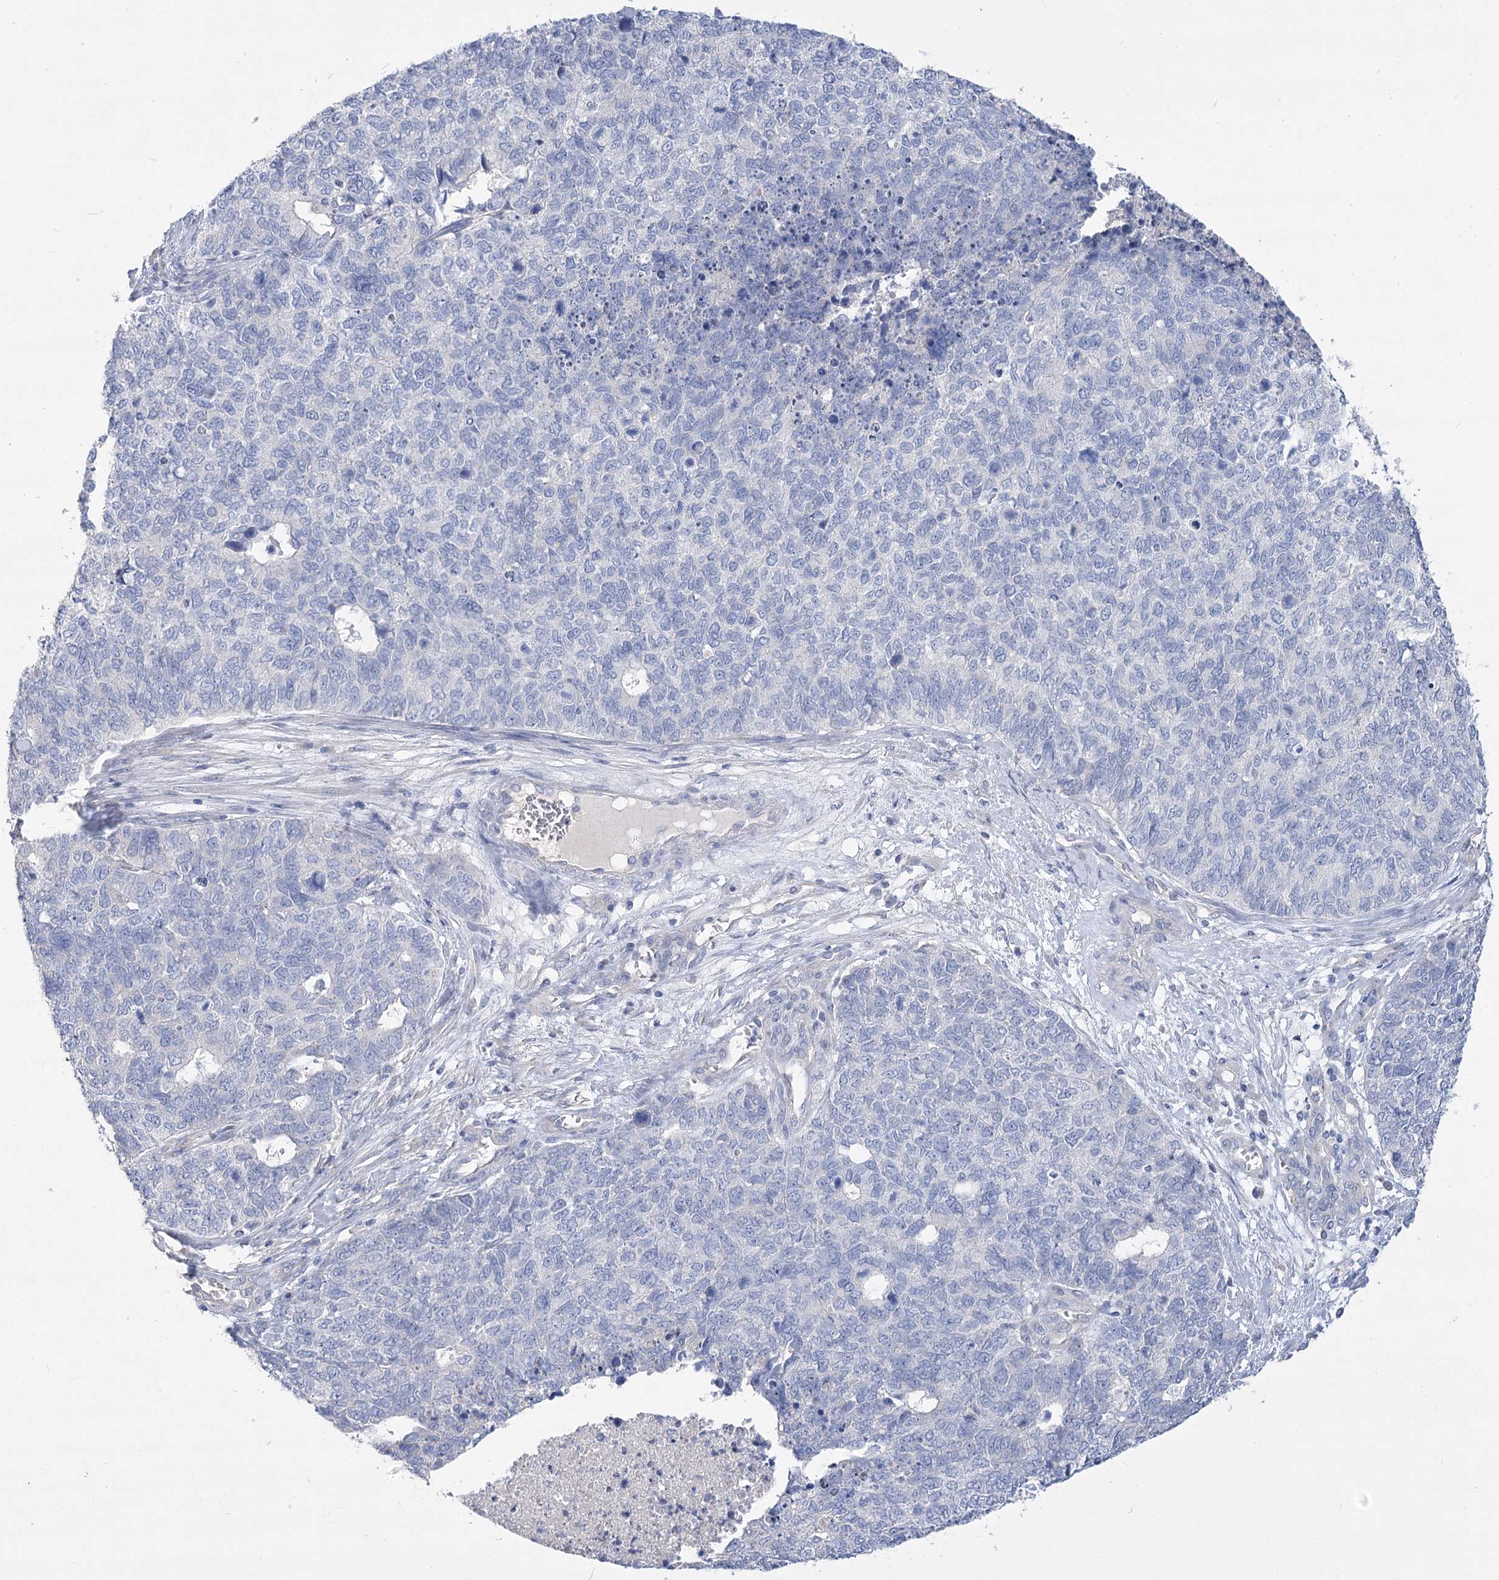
{"staining": {"intensity": "negative", "quantity": "none", "location": "none"}, "tissue": "cervical cancer", "cell_type": "Tumor cells", "image_type": "cancer", "snomed": [{"axis": "morphology", "description": "Squamous cell carcinoma, NOS"}, {"axis": "topography", "description": "Cervix"}], "caption": "A micrograph of squamous cell carcinoma (cervical) stained for a protein exhibits no brown staining in tumor cells.", "gene": "SLC9A3", "patient": {"sex": "female", "age": 63}}